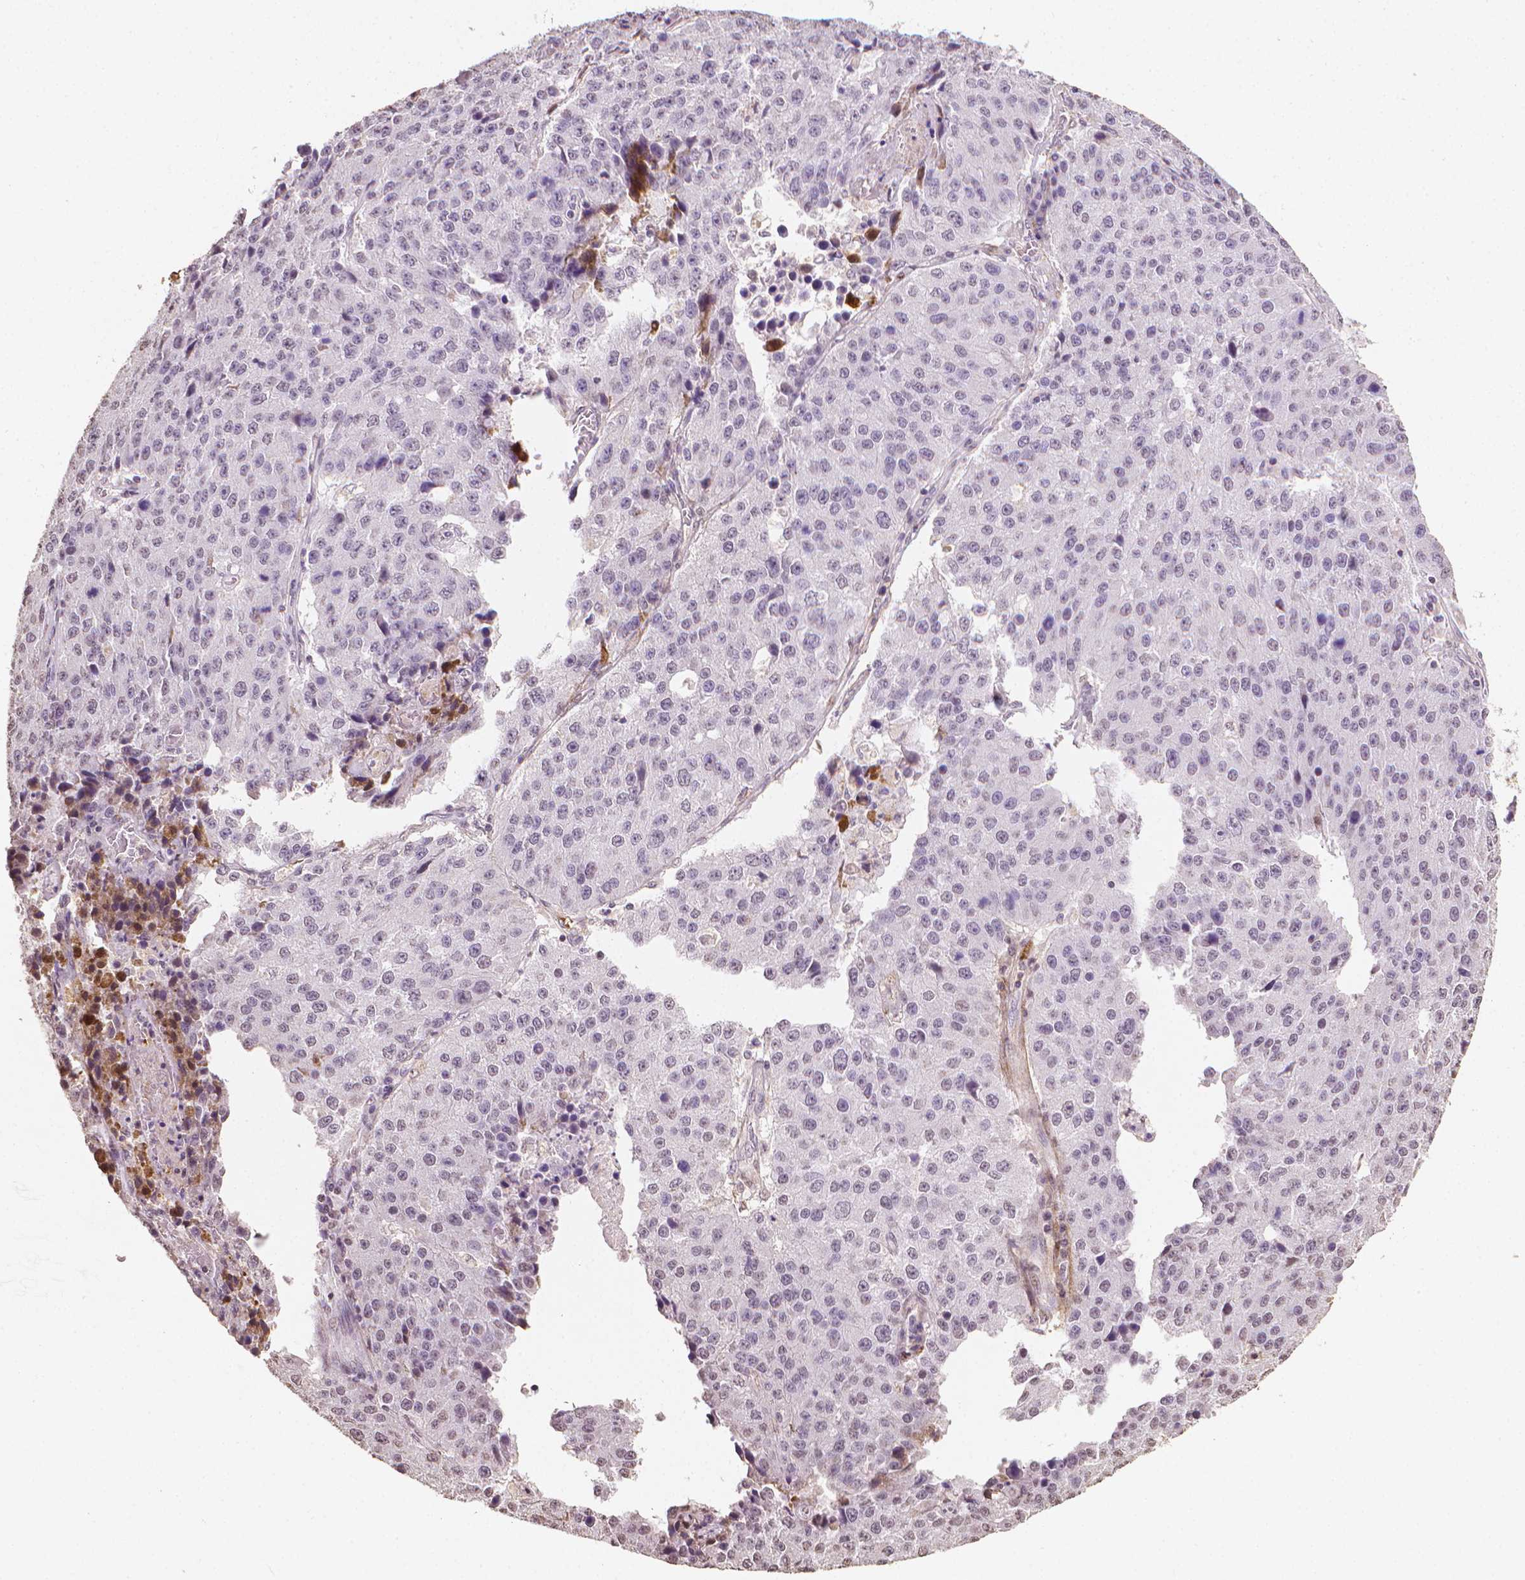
{"staining": {"intensity": "negative", "quantity": "none", "location": "none"}, "tissue": "stomach cancer", "cell_type": "Tumor cells", "image_type": "cancer", "snomed": [{"axis": "morphology", "description": "Adenocarcinoma, NOS"}, {"axis": "topography", "description": "Stomach"}], "caption": "High magnification brightfield microscopy of adenocarcinoma (stomach) stained with DAB (3,3'-diaminobenzidine) (brown) and counterstained with hematoxylin (blue): tumor cells show no significant positivity. The staining was performed using DAB to visualize the protein expression in brown, while the nuclei were stained in blue with hematoxylin (Magnification: 20x).", "gene": "DCN", "patient": {"sex": "male", "age": 71}}